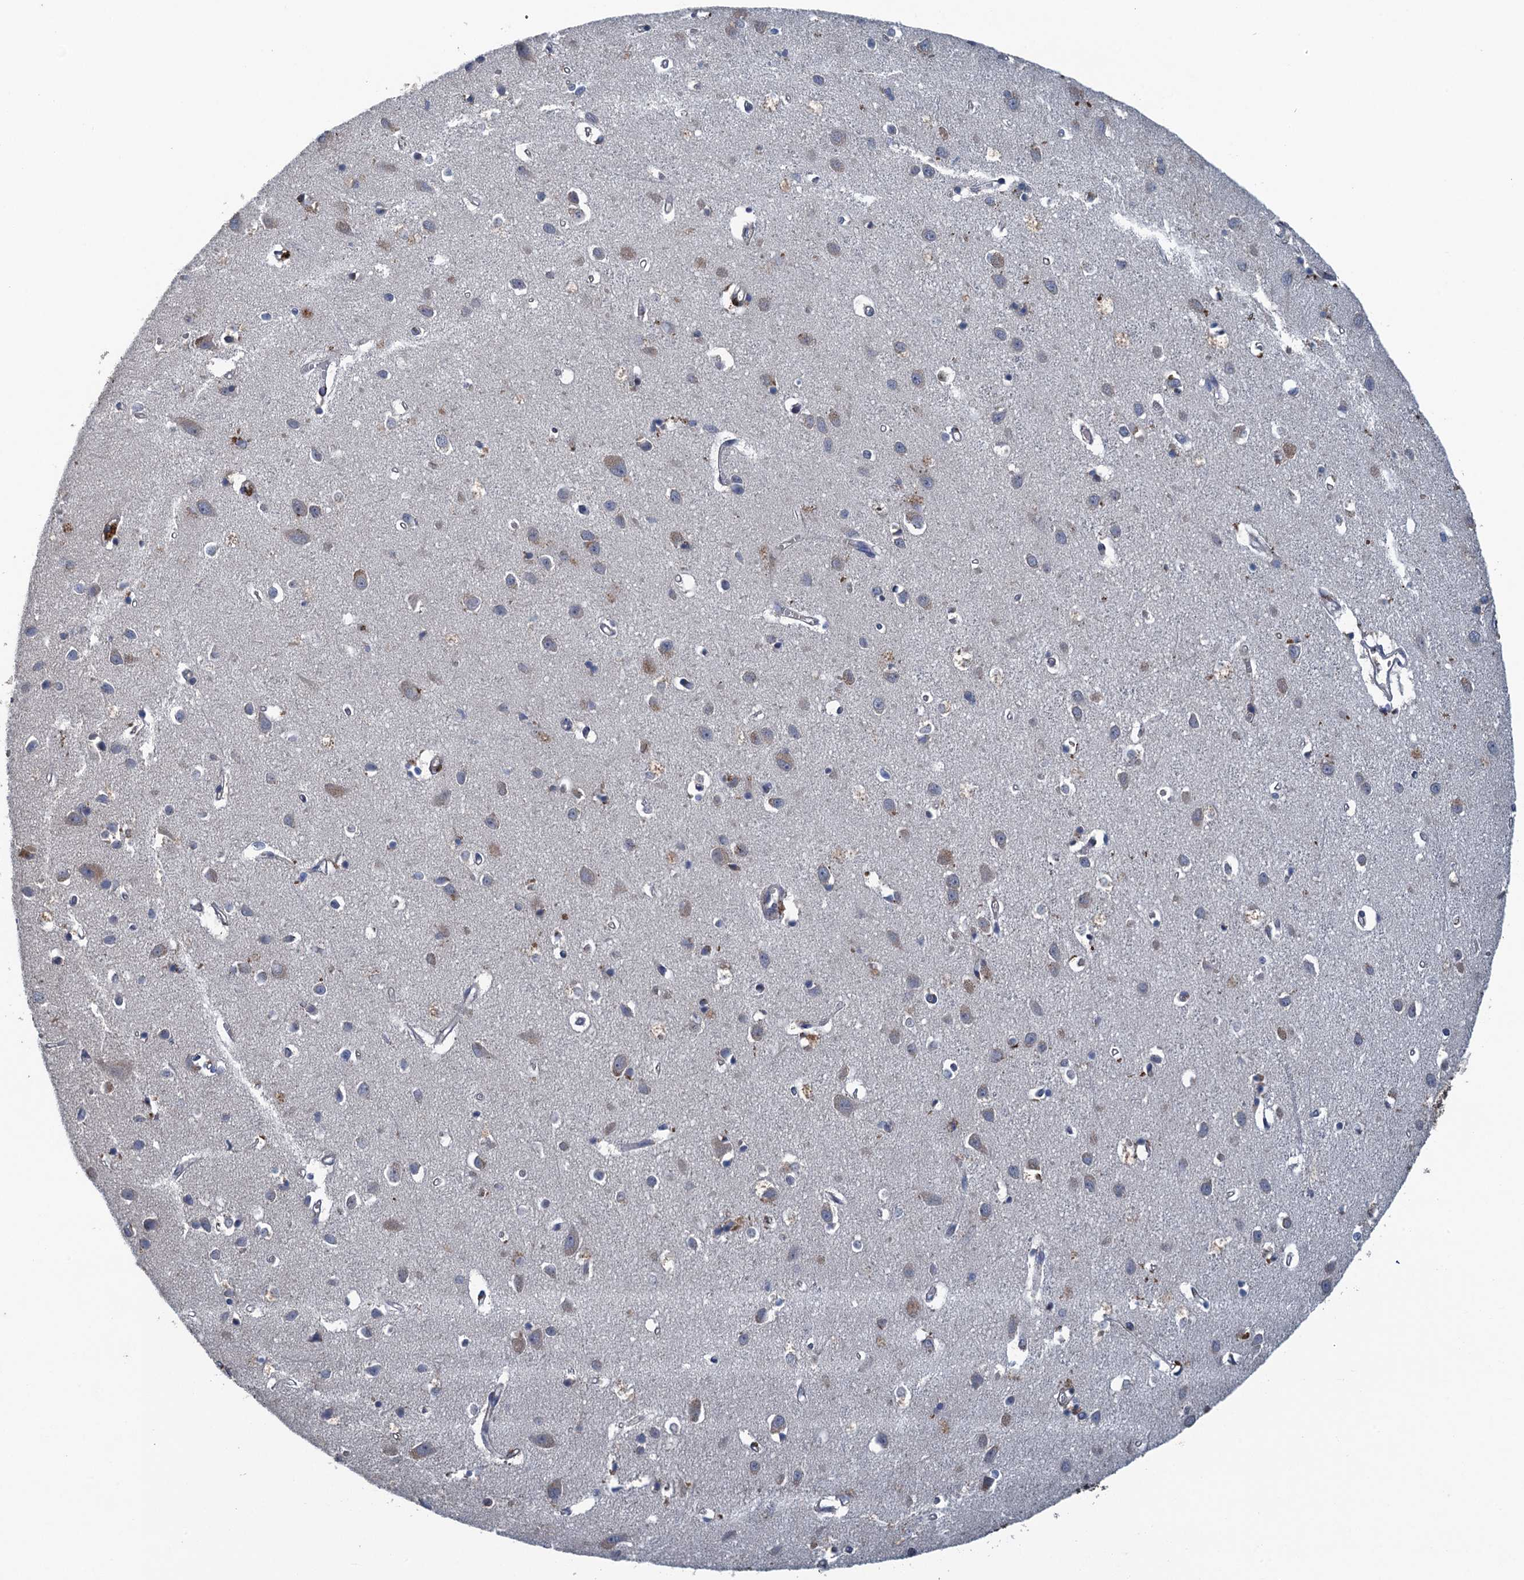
{"staining": {"intensity": "negative", "quantity": "none", "location": "none"}, "tissue": "cerebral cortex", "cell_type": "Endothelial cells", "image_type": "normal", "snomed": [{"axis": "morphology", "description": "Normal tissue, NOS"}, {"axis": "topography", "description": "Cerebral cortex"}], "caption": "Immunohistochemistry (IHC) histopathology image of unremarkable human cerebral cortex stained for a protein (brown), which displays no positivity in endothelial cells.", "gene": "KBTBD8", "patient": {"sex": "female", "age": 64}}